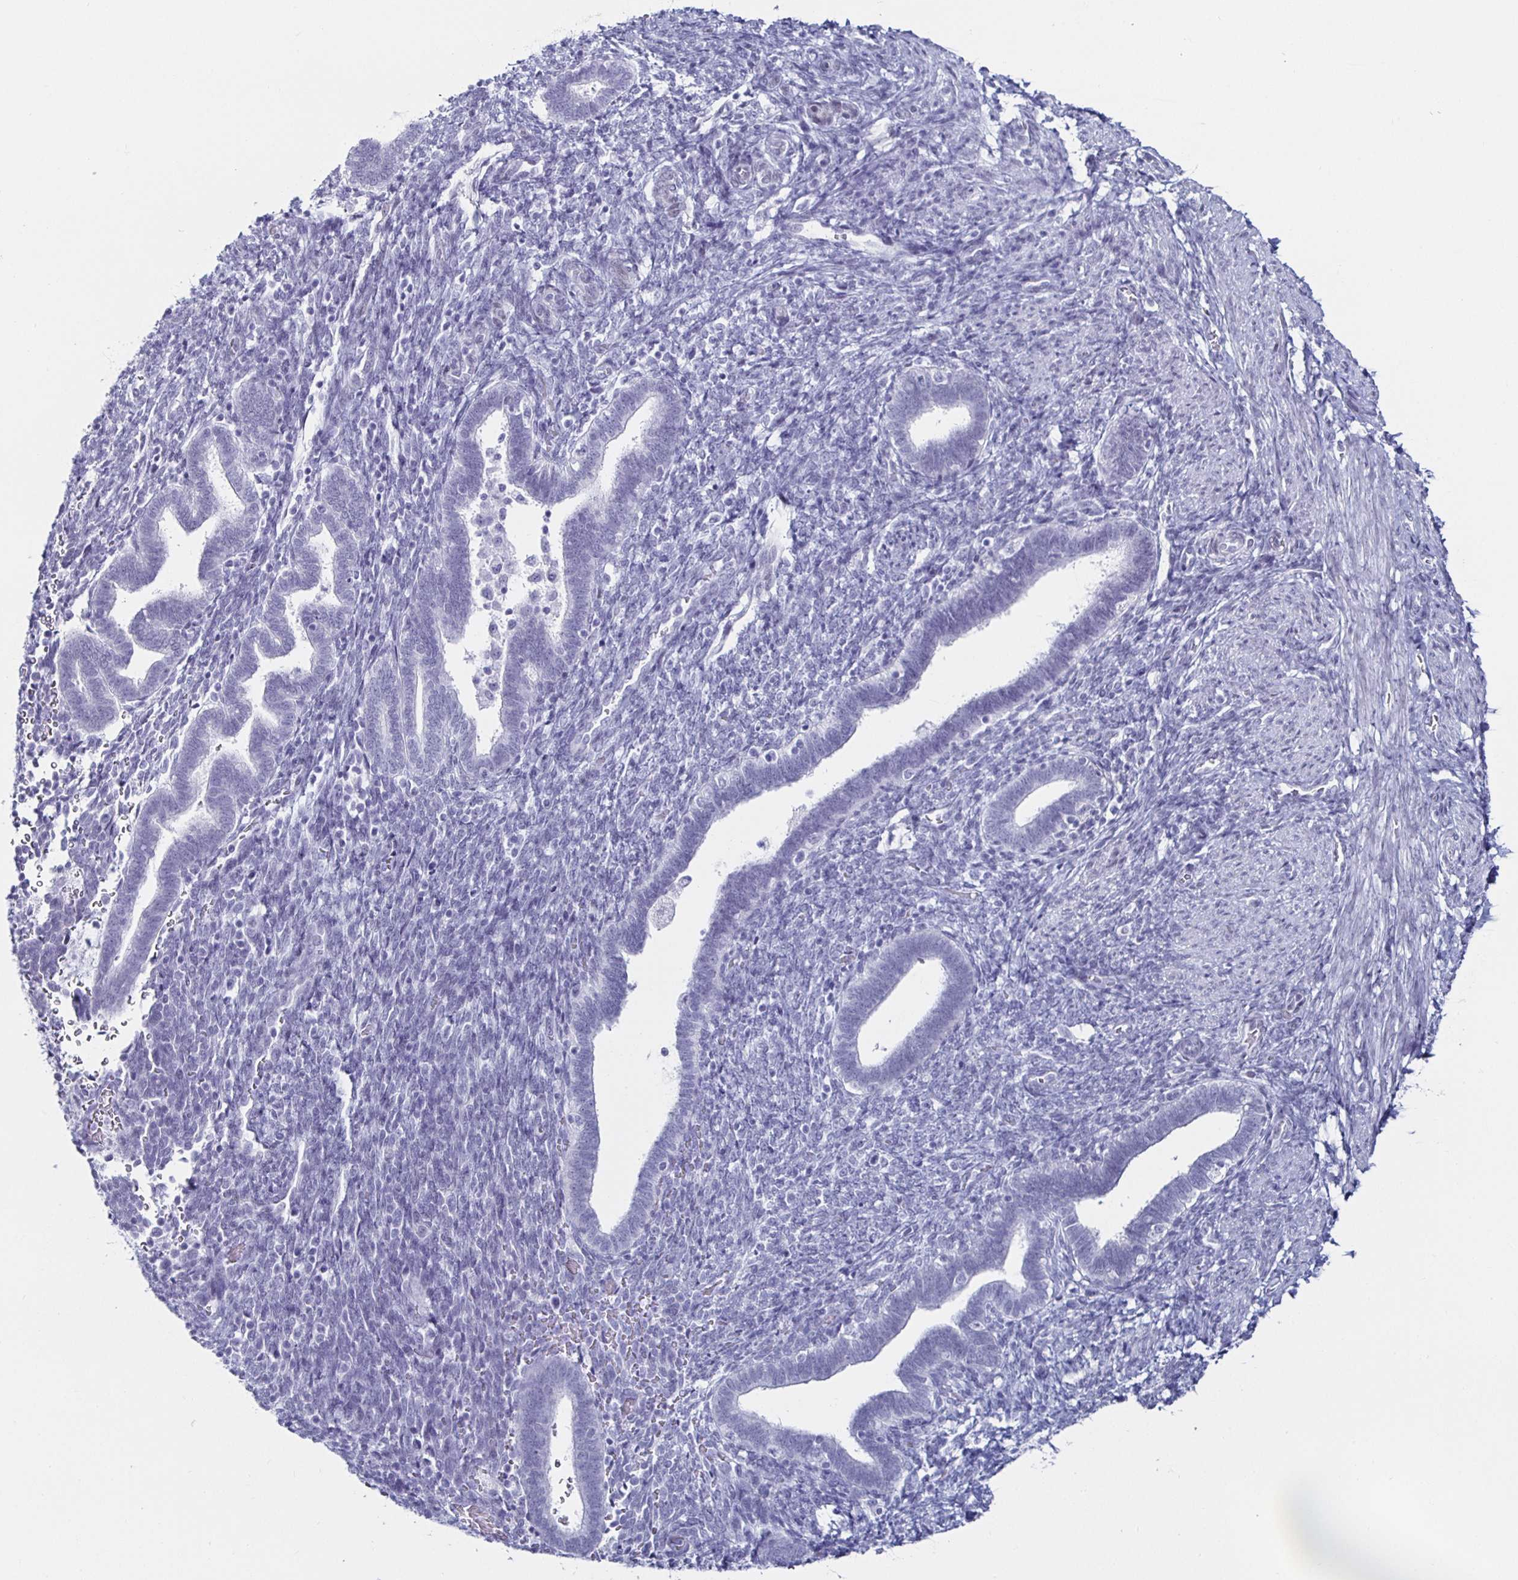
{"staining": {"intensity": "negative", "quantity": "none", "location": "none"}, "tissue": "endometrium", "cell_type": "Cells in endometrial stroma", "image_type": "normal", "snomed": [{"axis": "morphology", "description": "Normal tissue, NOS"}, {"axis": "topography", "description": "Endometrium"}], "caption": "This is a micrograph of immunohistochemistry (IHC) staining of unremarkable endometrium, which shows no expression in cells in endometrial stroma.", "gene": "KRT4", "patient": {"sex": "female", "age": 34}}